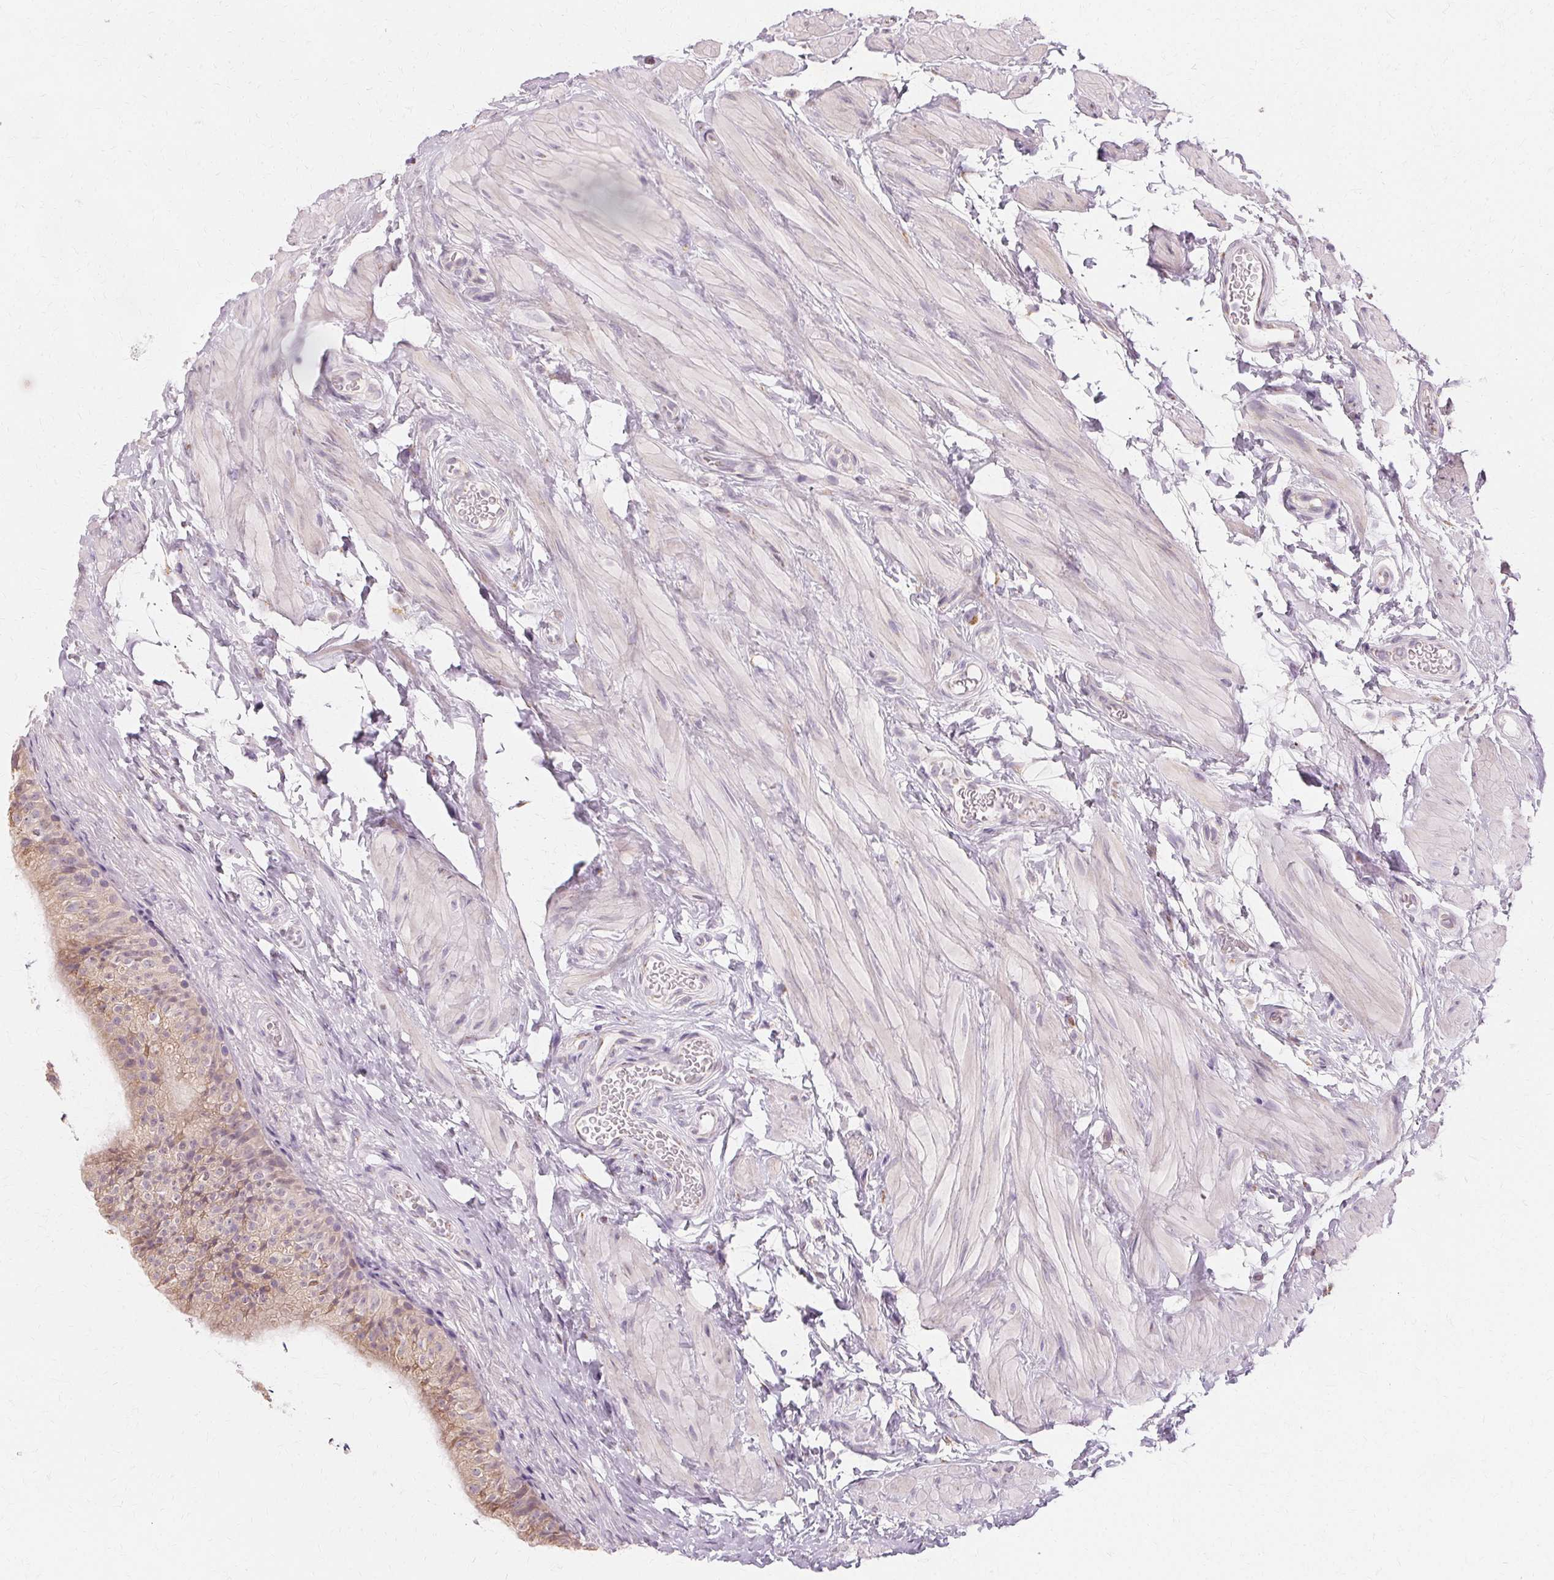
{"staining": {"intensity": "negative", "quantity": "none", "location": "none"}, "tissue": "epididymis", "cell_type": "Glandular cells", "image_type": "normal", "snomed": [{"axis": "morphology", "description": "Normal tissue, NOS"}, {"axis": "topography", "description": "Epididymis, spermatic cord, NOS"}, {"axis": "topography", "description": "Epididymis"}, {"axis": "topography", "description": "Peripheral nerve tissue"}], "caption": "Micrograph shows no significant protein staining in glandular cells of normal epididymis.", "gene": "FCRL3", "patient": {"sex": "male", "age": 29}}